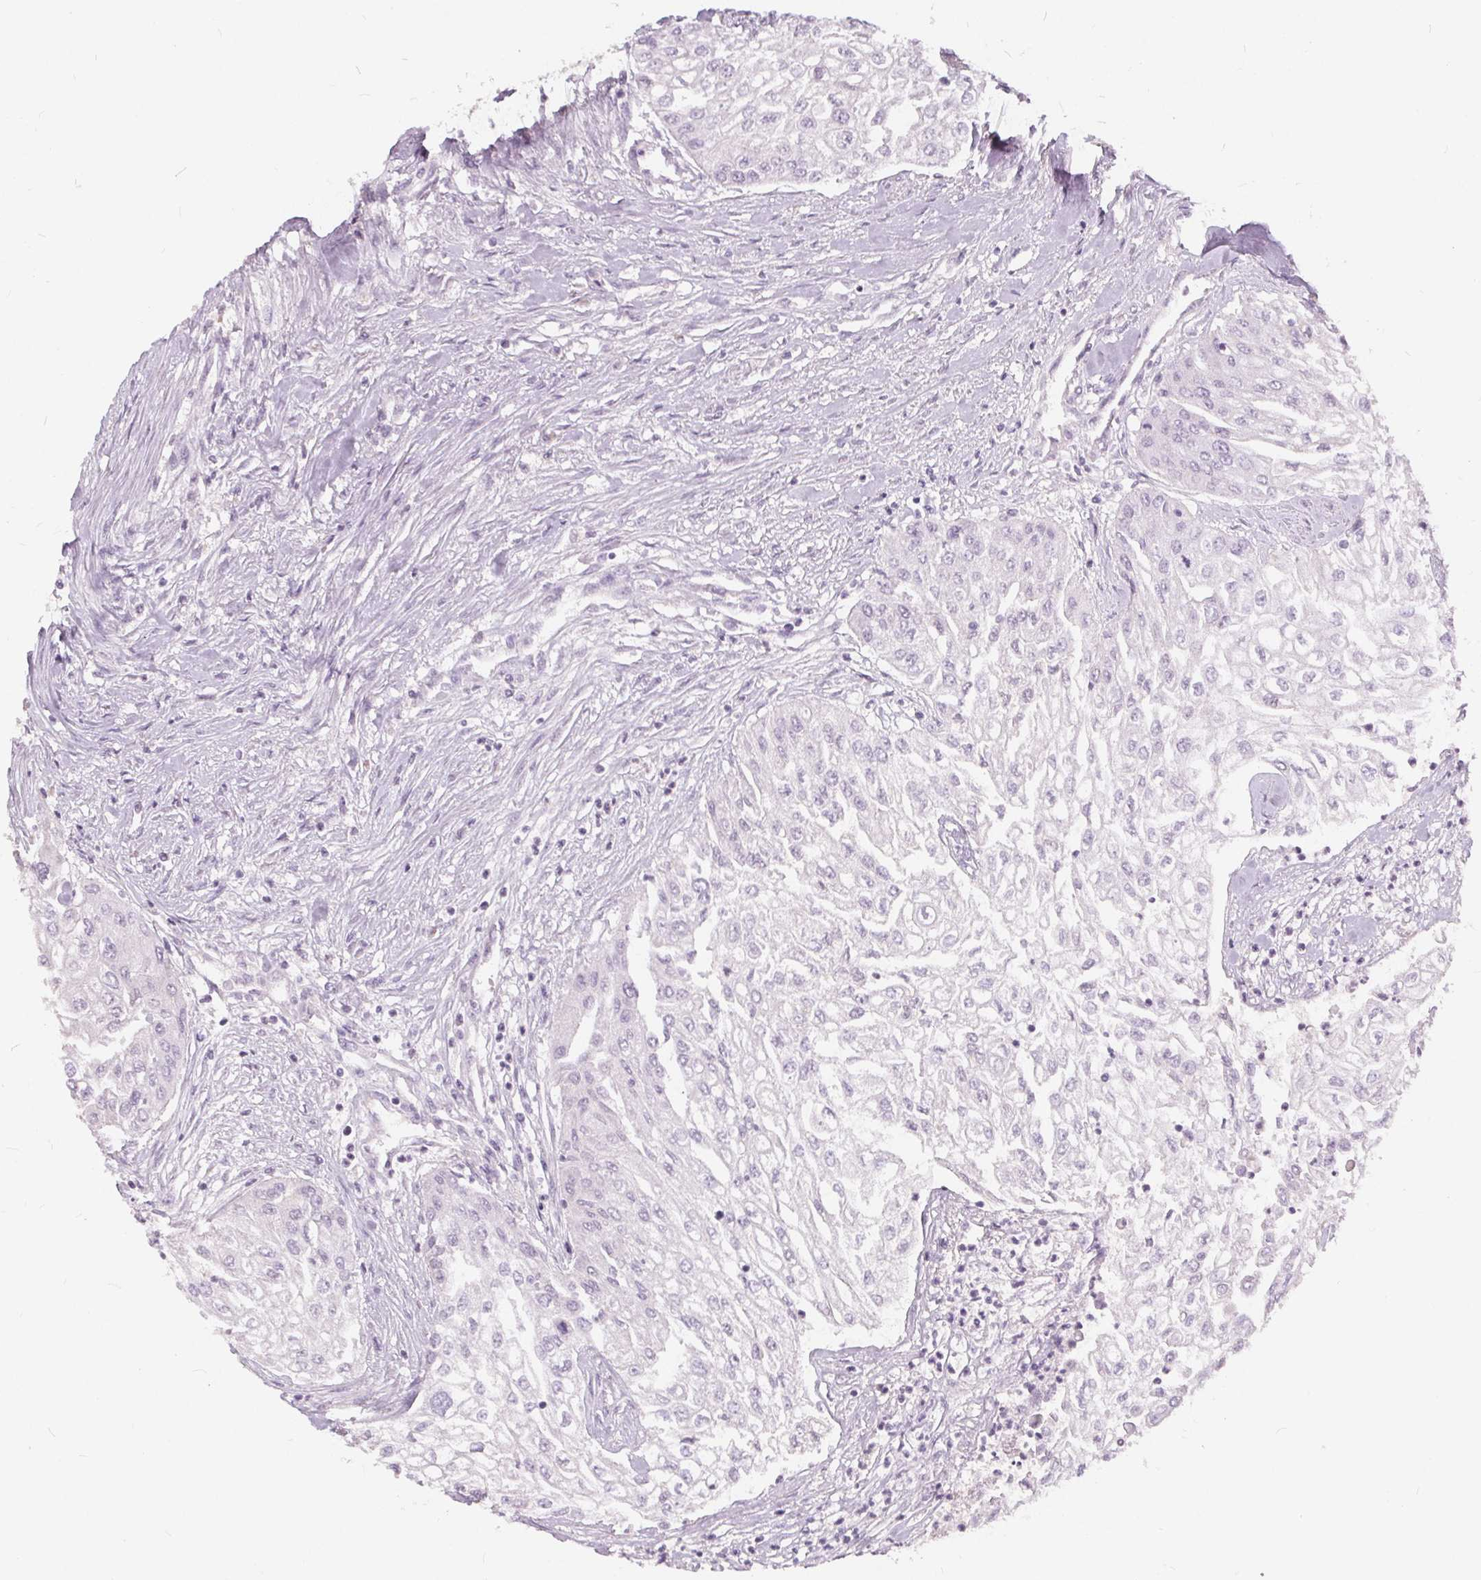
{"staining": {"intensity": "negative", "quantity": "none", "location": "none"}, "tissue": "urothelial cancer", "cell_type": "Tumor cells", "image_type": "cancer", "snomed": [{"axis": "morphology", "description": "Urothelial carcinoma, High grade"}, {"axis": "topography", "description": "Urinary bladder"}], "caption": "The histopathology image reveals no staining of tumor cells in high-grade urothelial carcinoma.", "gene": "PLA2G2E", "patient": {"sex": "male", "age": 62}}